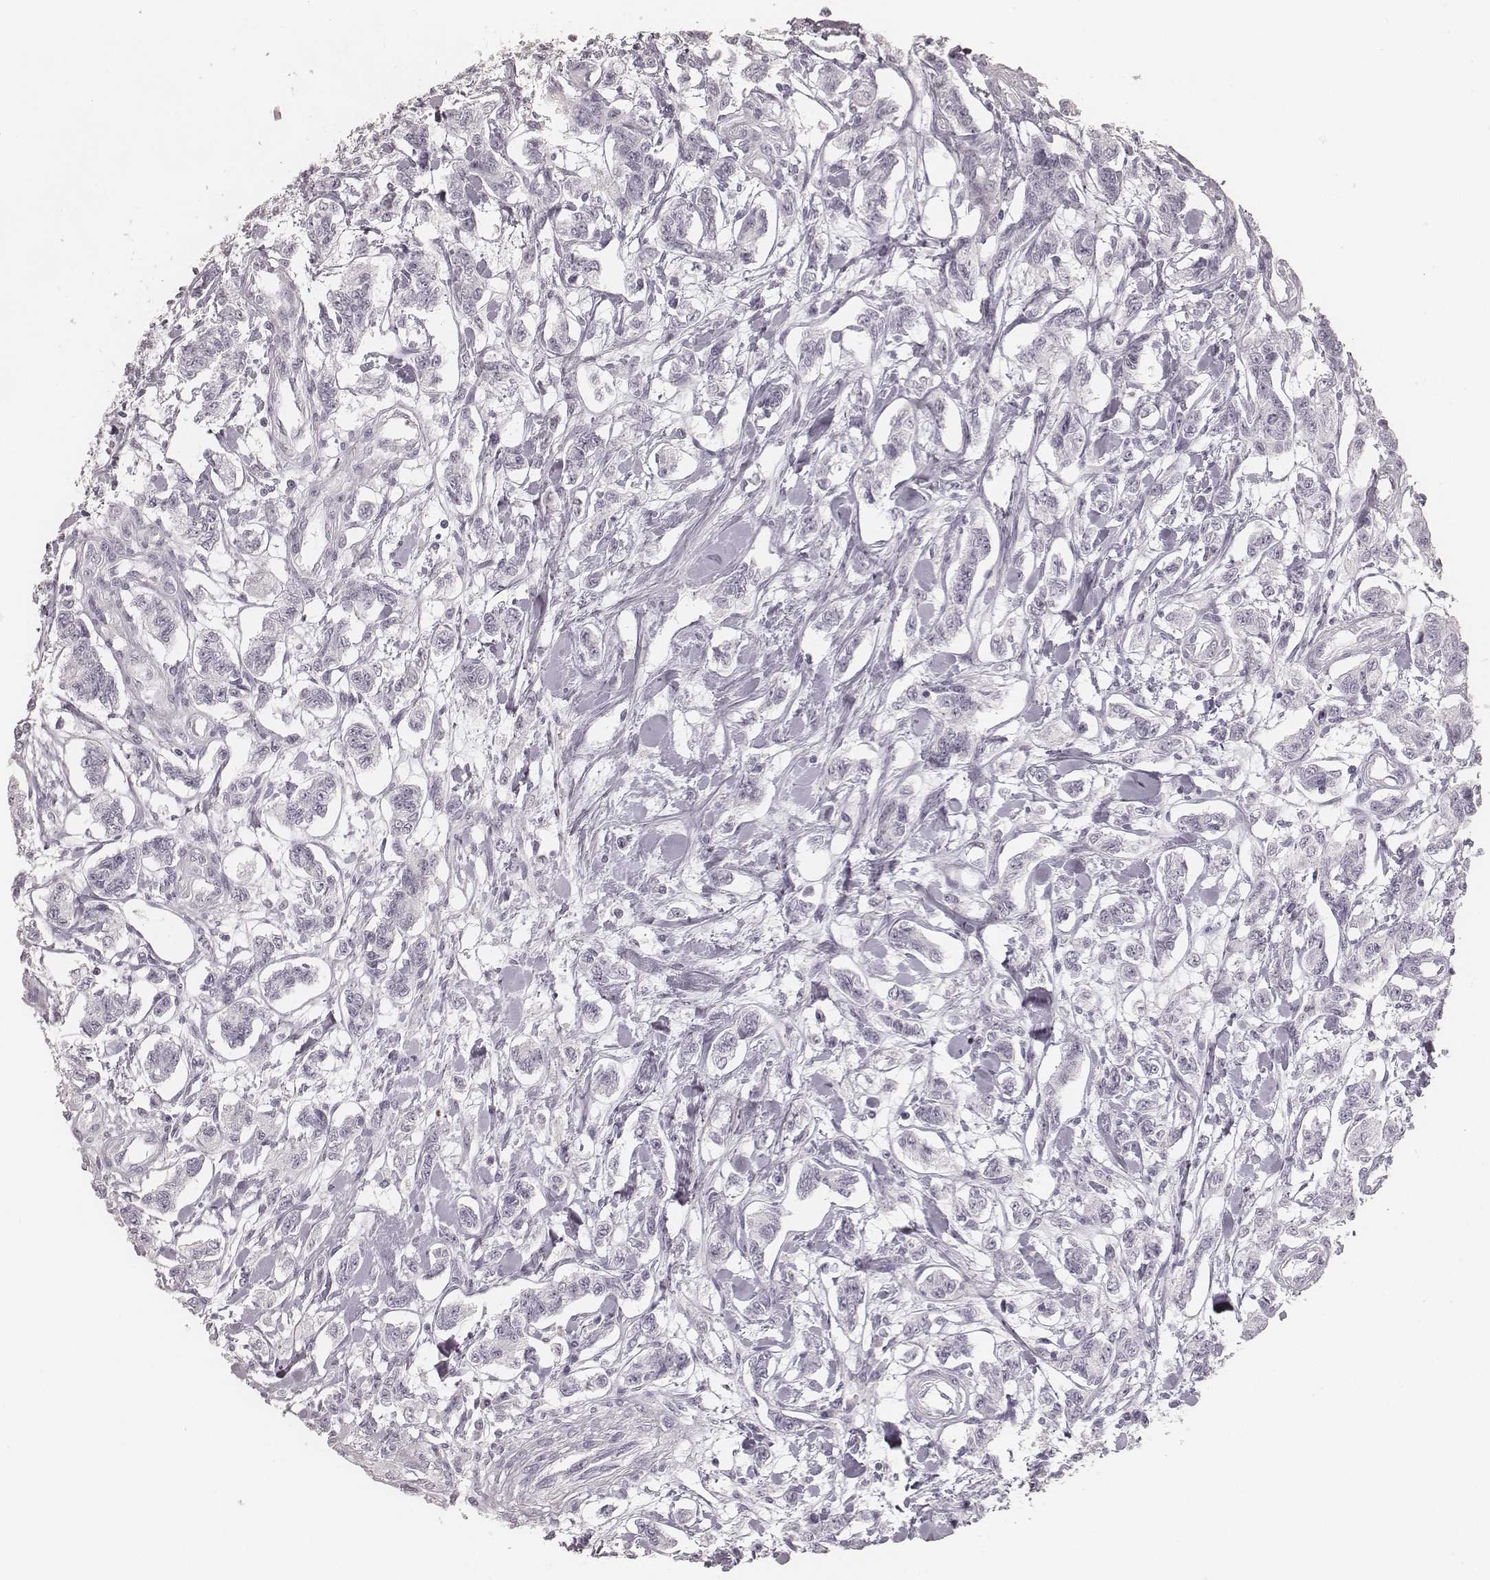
{"staining": {"intensity": "negative", "quantity": "none", "location": "none"}, "tissue": "carcinoid", "cell_type": "Tumor cells", "image_type": "cancer", "snomed": [{"axis": "morphology", "description": "Carcinoid, malignant, NOS"}, {"axis": "topography", "description": "Kidney"}], "caption": "Human carcinoid stained for a protein using immunohistochemistry reveals no staining in tumor cells.", "gene": "KRT31", "patient": {"sex": "female", "age": 41}}